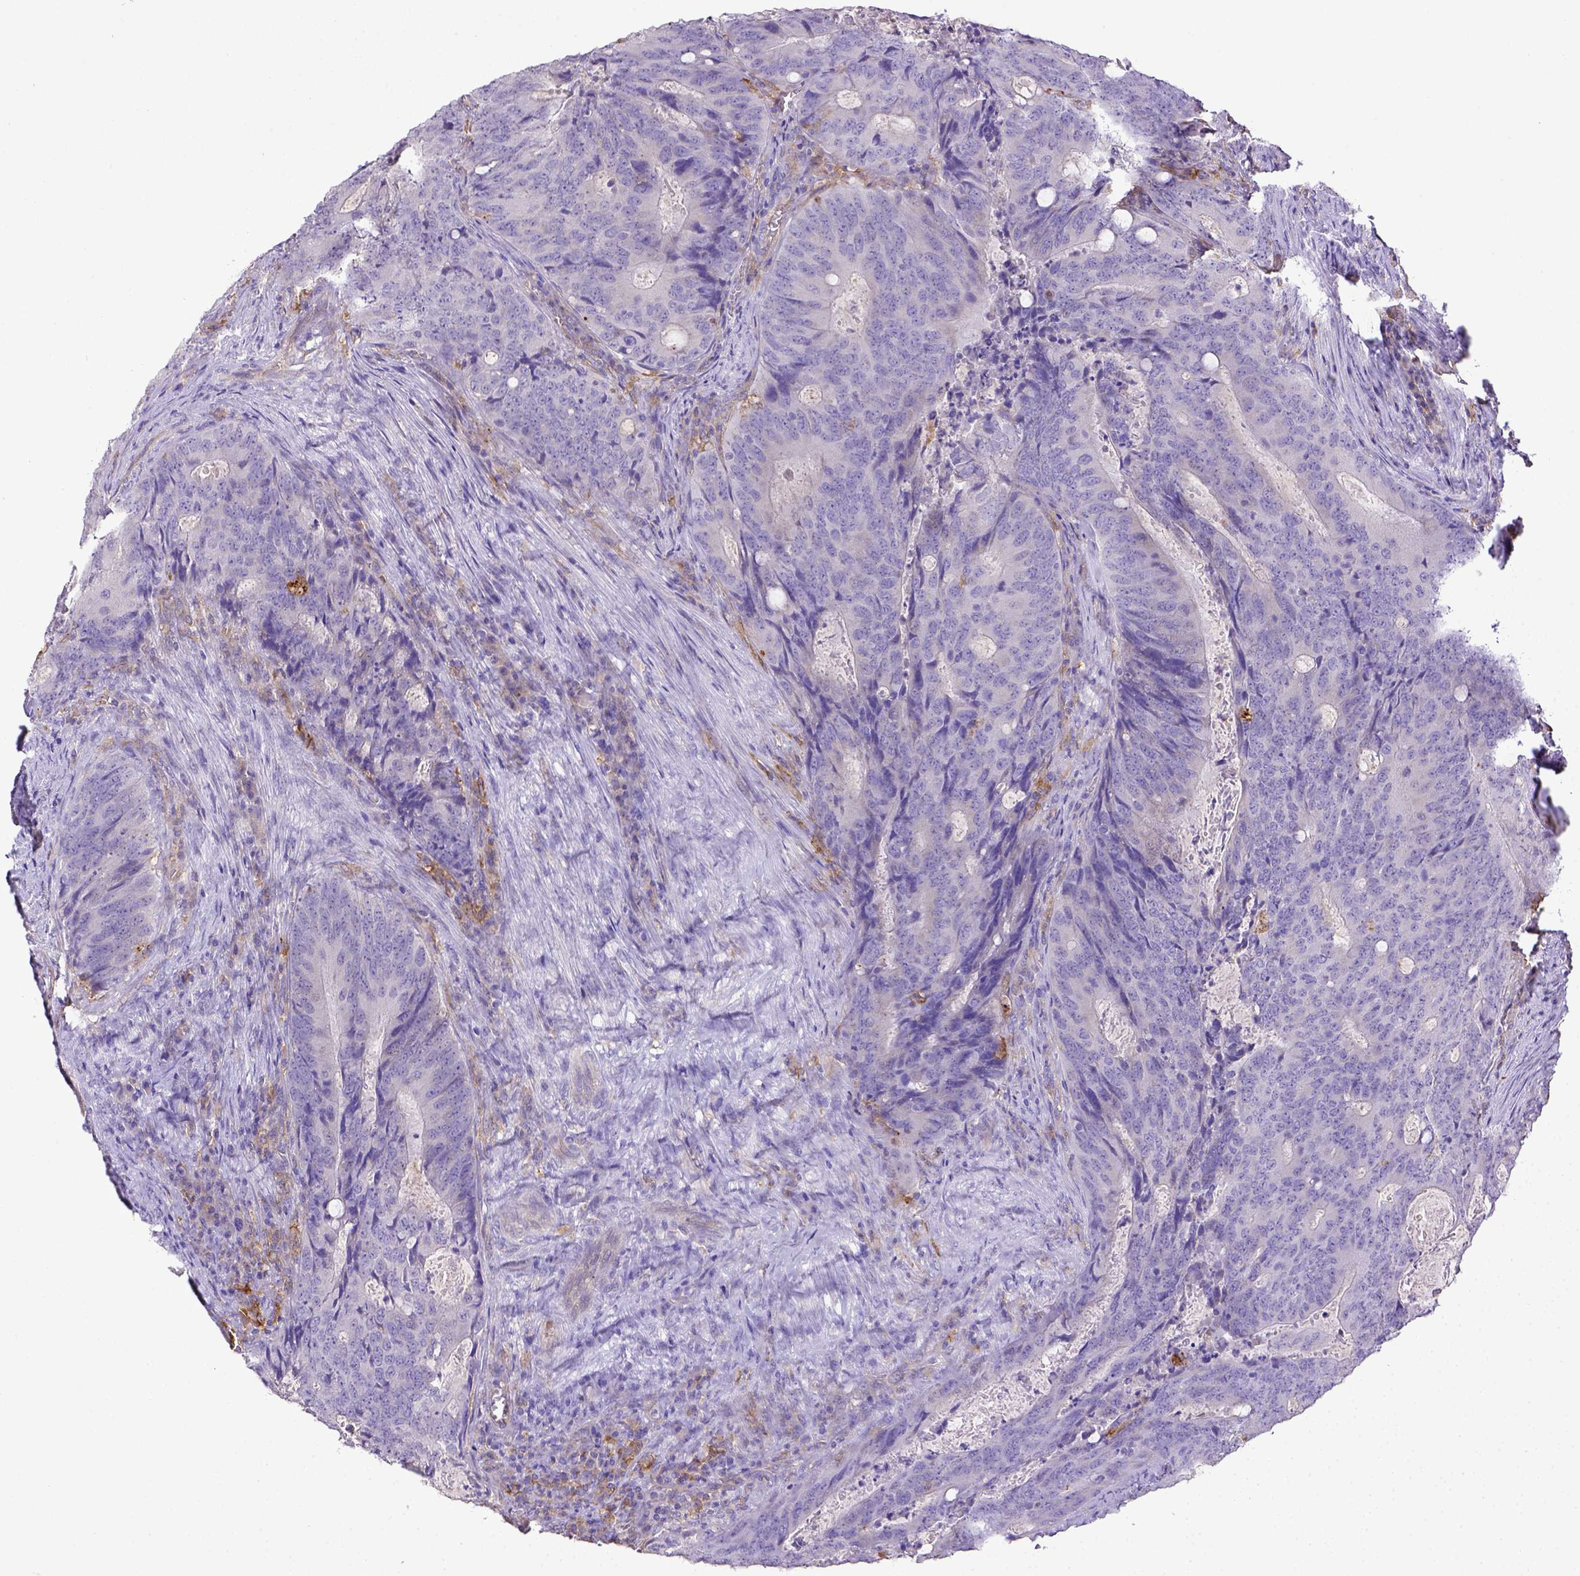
{"staining": {"intensity": "negative", "quantity": "none", "location": "none"}, "tissue": "colorectal cancer", "cell_type": "Tumor cells", "image_type": "cancer", "snomed": [{"axis": "morphology", "description": "Adenocarcinoma, NOS"}, {"axis": "topography", "description": "Colon"}], "caption": "Immunohistochemical staining of colorectal cancer shows no significant staining in tumor cells.", "gene": "CD40", "patient": {"sex": "male", "age": 67}}